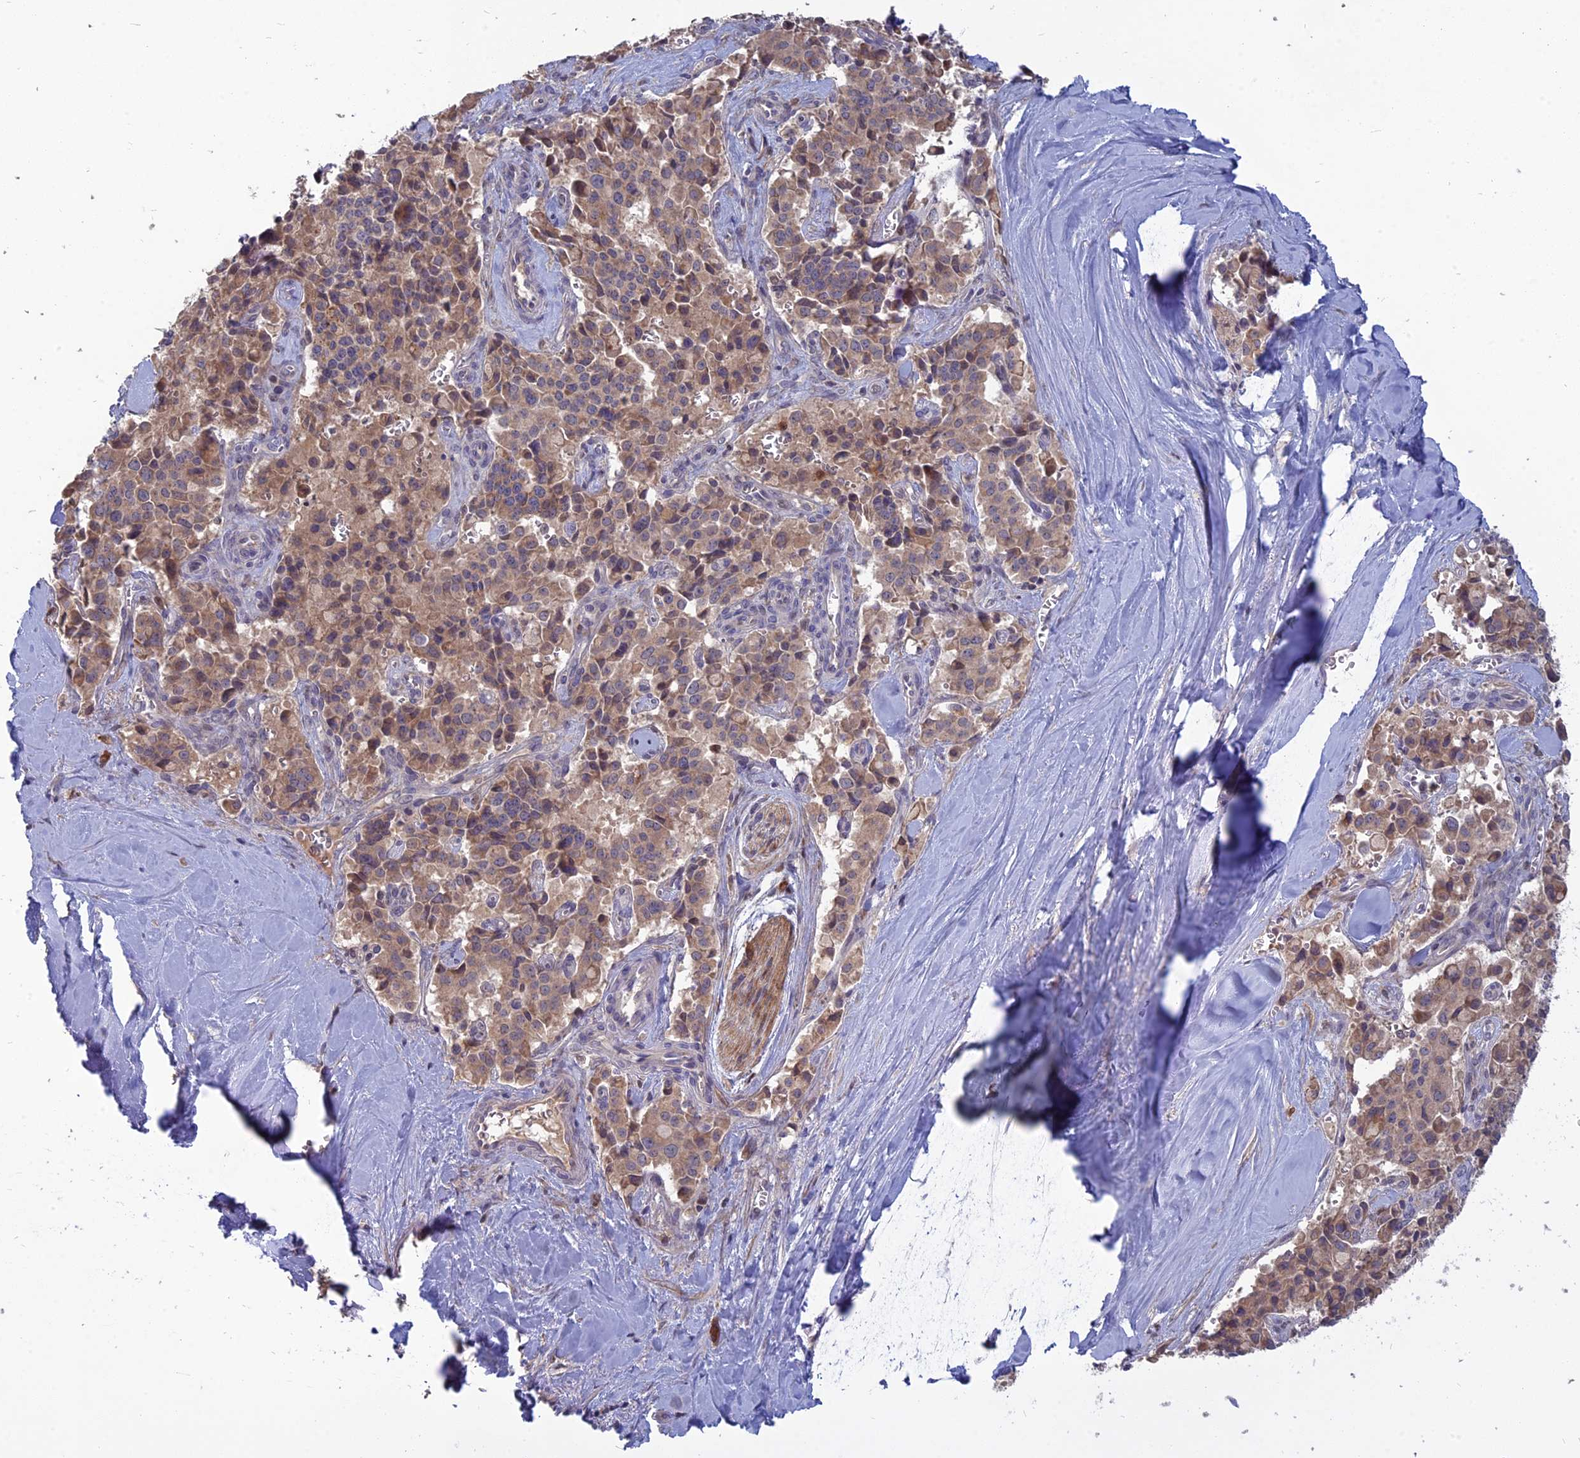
{"staining": {"intensity": "moderate", "quantity": ">75%", "location": "cytoplasmic/membranous"}, "tissue": "pancreatic cancer", "cell_type": "Tumor cells", "image_type": "cancer", "snomed": [{"axis": "morphology", "description": "Adenocarcinoma, NOS"}, {"axis": "topography", "description": "Pancreas"}], "caption": "A high-resolution micrograph shows immunohistochemistry staining of pancreatic cancer (adenocarcinoma), which shows moderate cytoplasmic/membranous staining in approximately >75% of tumor cells.", "gene": "TMEM208", "patient": {"sex": "male", "age": 65}}